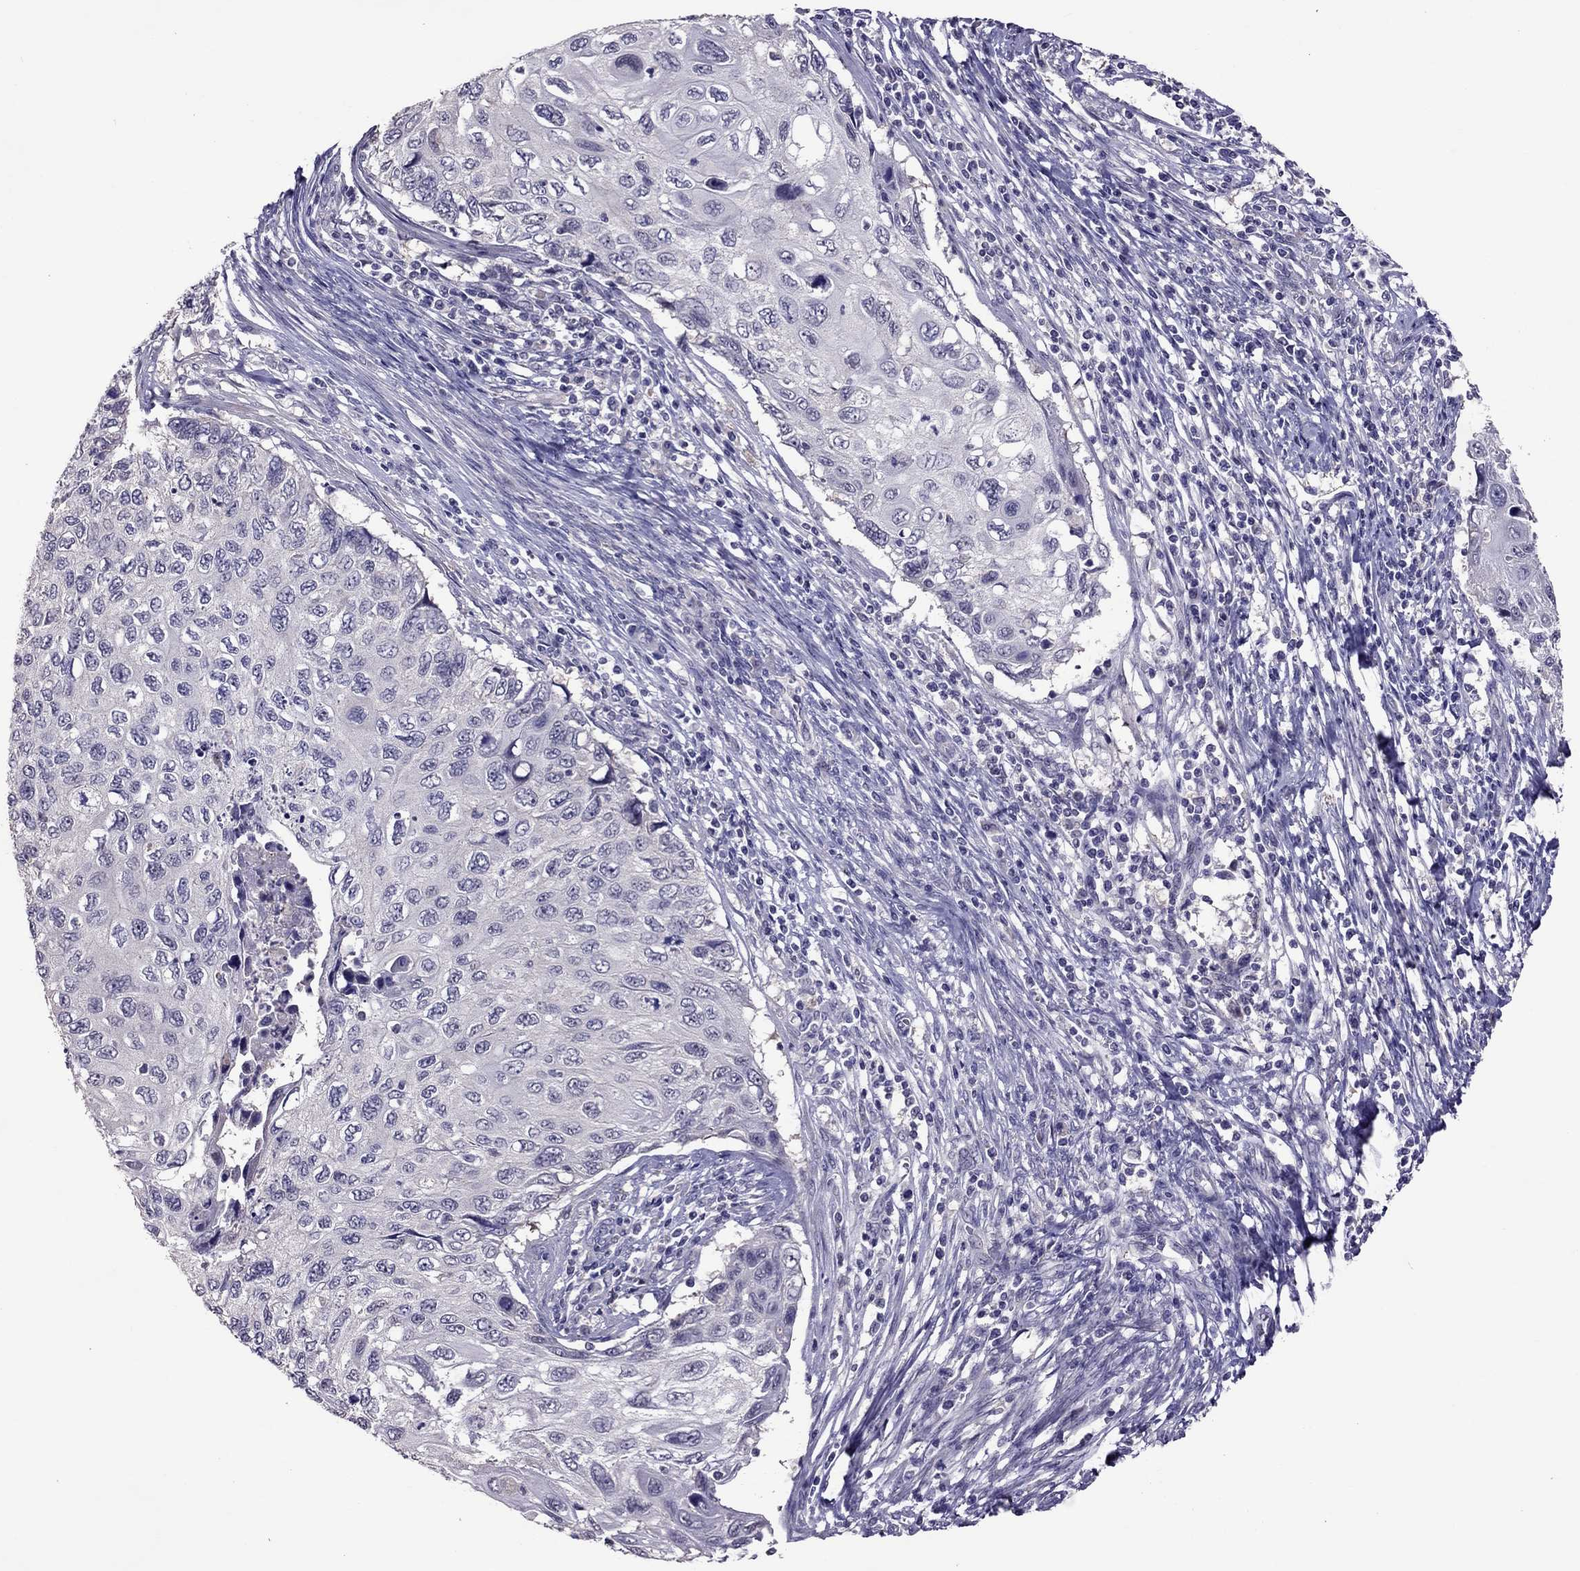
{"staining": {"intensity": "negative", "quantity": "none", "location": "none"}, "tissue": "cervical cancer", "cell_type": "Tumor cells", "image_type": "cancer", "snomed": [{"axis": "morphology", "description": "Squamous cell carcinoma, NOS"}, {"axis": "topography", "description": "Cervix"}], "caption": "This is a micrograph of immunohistochemistry (IHC) staining of cervical cancer (squamous cell carcinoma), which shows no staining in tumor cells.", "gene": "LRRC46", "patient": {"sex": "female", "age": 70}}